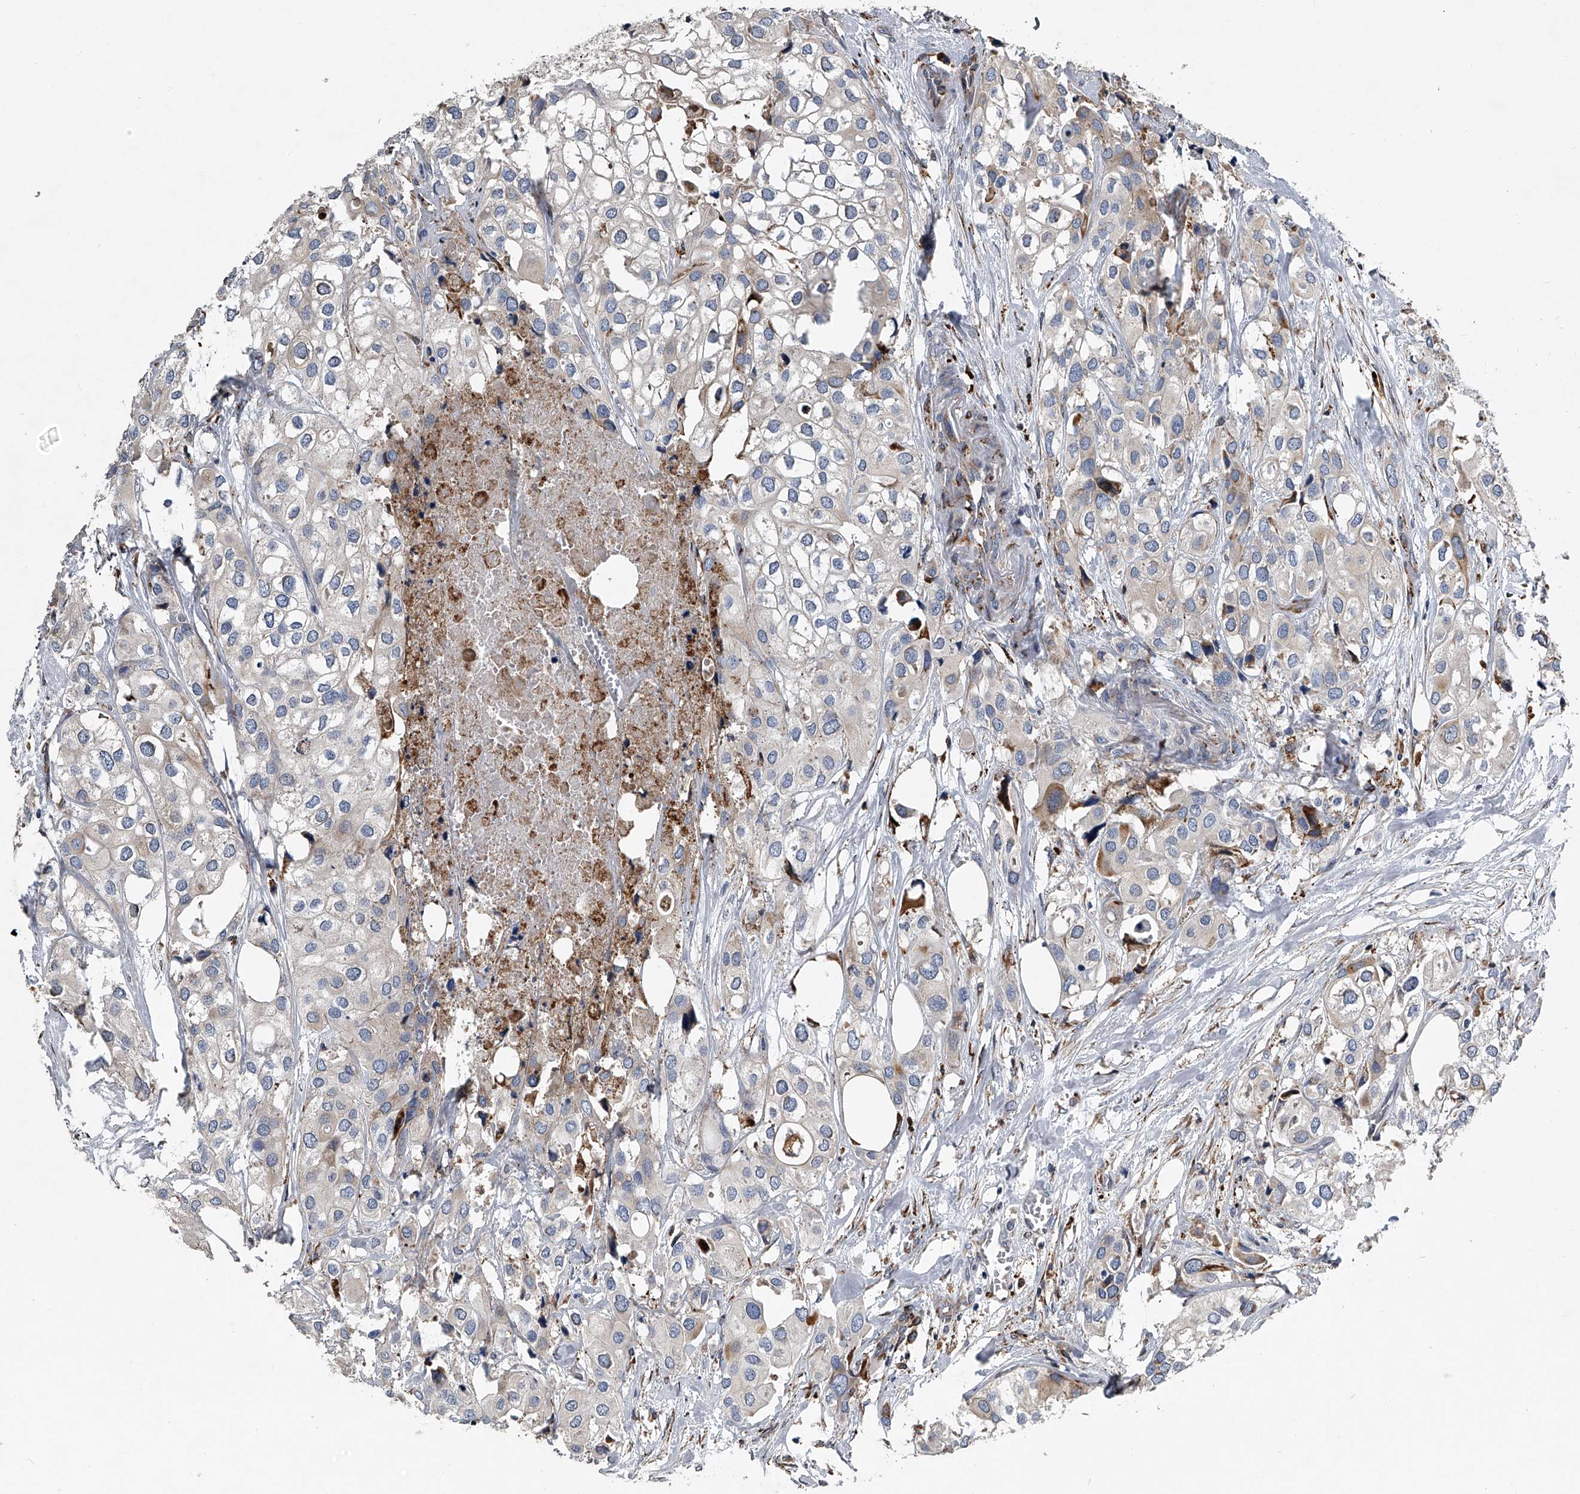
{"staining": {"intensity": "negative", "quantity": "none", "location": "none"}, "tissue": "urothelial cancer", "cell_type": "Tumor cells", "image_type": "cancer", "snomed": [{"axis": "morphology", "description": "Urothelial carcinoma, High grade"}, {"axis": "topography", "description": "Urinary bladder"}], "caption": "Tumor cells show no significant positivity in high-grade urothelial carcinoma.", "gene": "TMEM63C", "patient": {"sex": "male", "age": 64}}